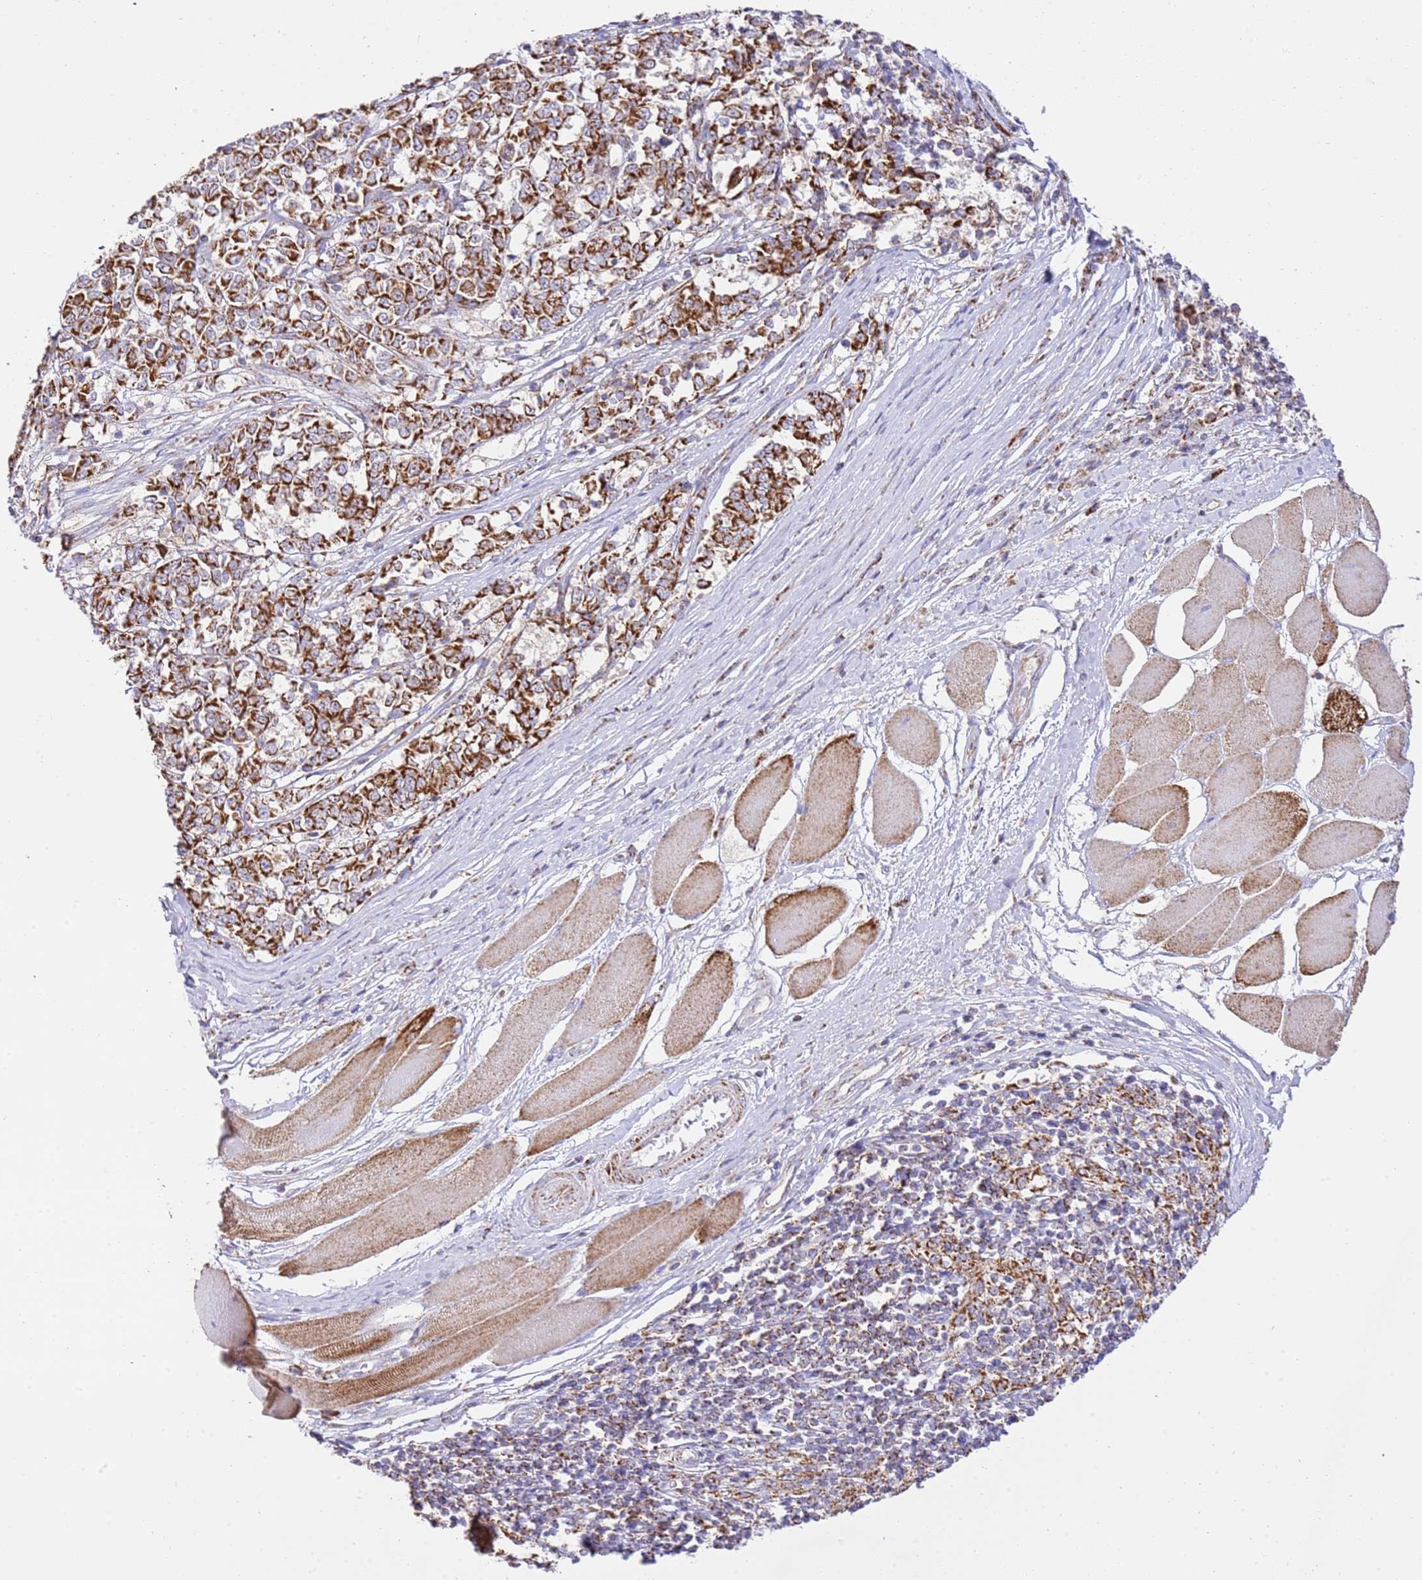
{"staining": {"intensity": "strong", "quantity": ">75%", "location": "cytoplasmic/membranous"}, "tissue": "melanoma", "cell_type": "Tumor cells", "image_type": "cancer", "snomed": [{"axis": "morphology", "description": "Malignant melanoma, NOS"}, {"axis": "topography", "description": "Skin"}], "caption": "Malignant melanoma stained with a protein marker exhibits strong staining in tumor cells.", "gene": "ZBTB39", "patient": {"sex": "female", "age": 72}}